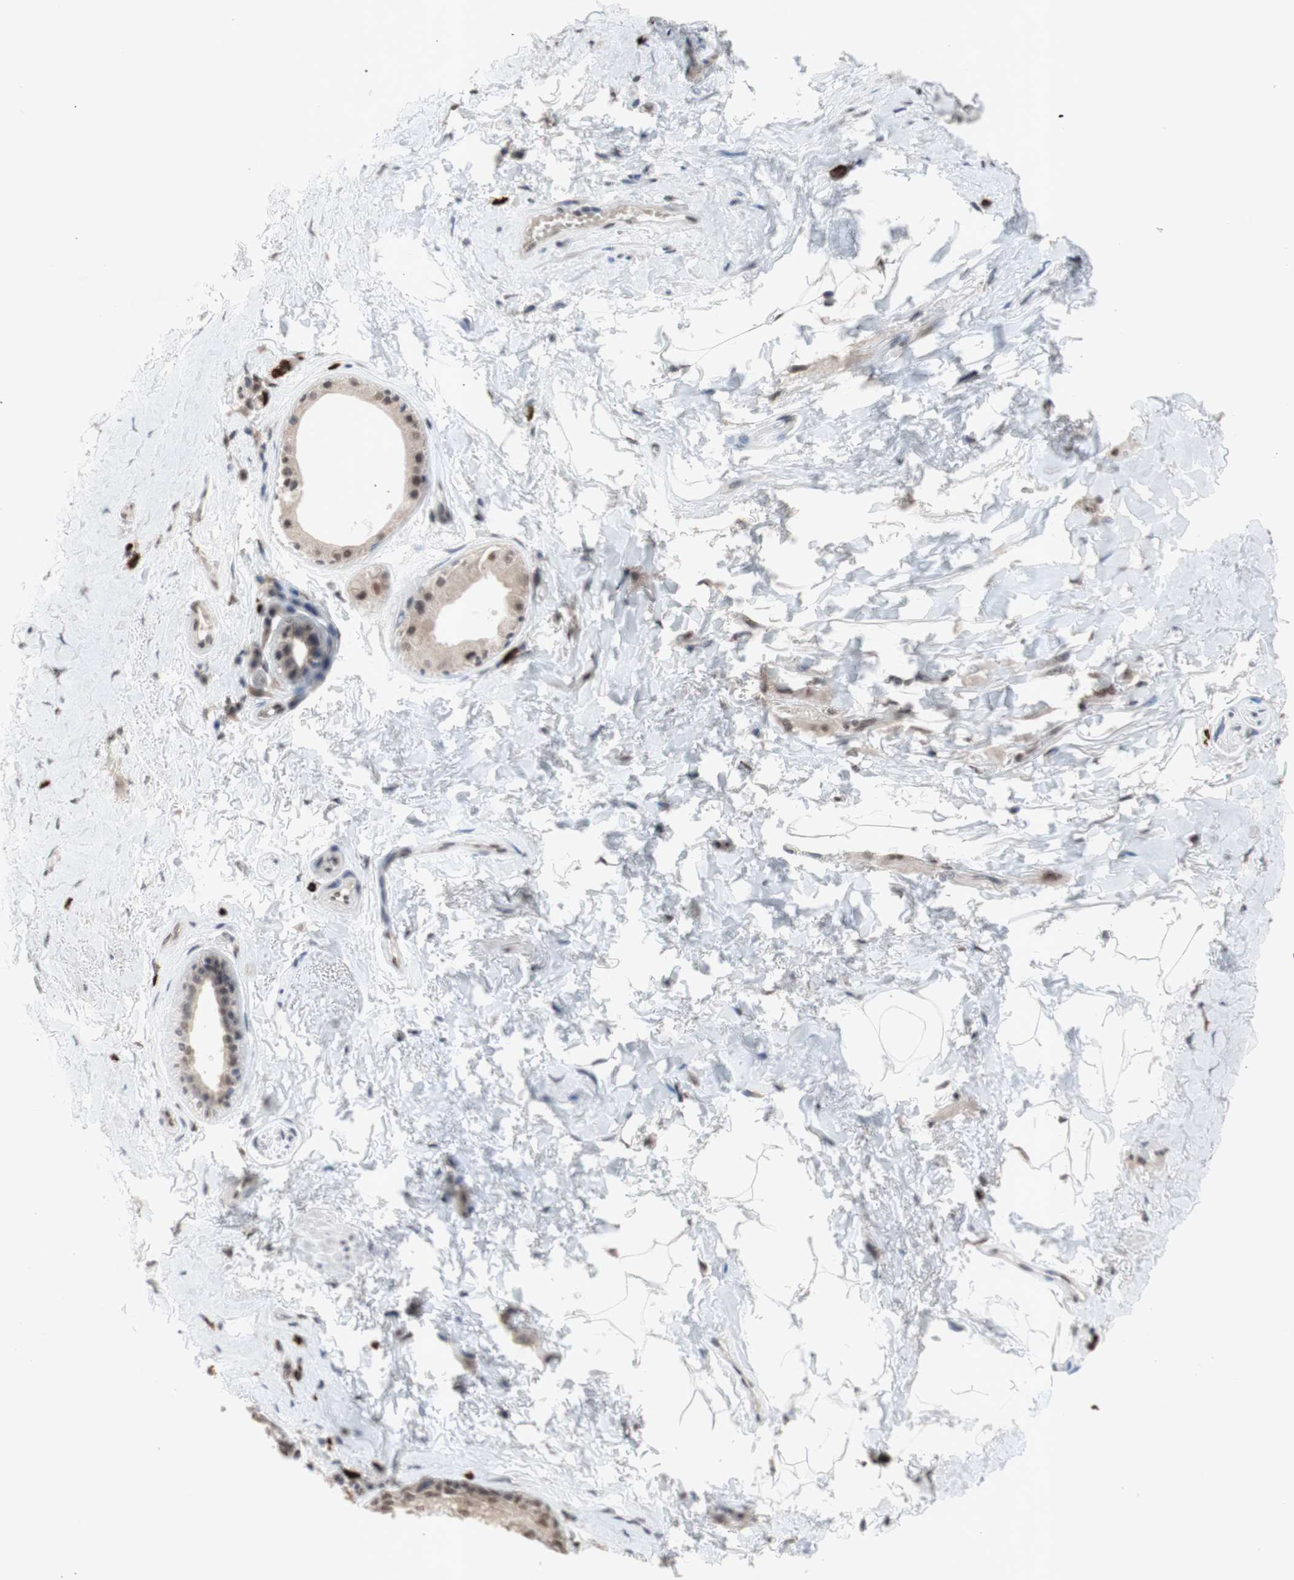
{"staining": {"intensity": "moderate", "quantity": ">75%", "location": "nuclear"}, "tissue": "skin", "cell_type": "Epidermal cells", "image_type": "normal", "snomed": [{"axis": "morphology", "description": "Normal tissue, NOS"}, {"axis": "topography", "description": "Anal"}], "caption": "Protein expression analysis of unremarkable skin reveals moderate nuclear expression in approximately >75% of epidermal cells.", "gene": "SFPQ", "patient": {"sex": "male", "age": 69}}